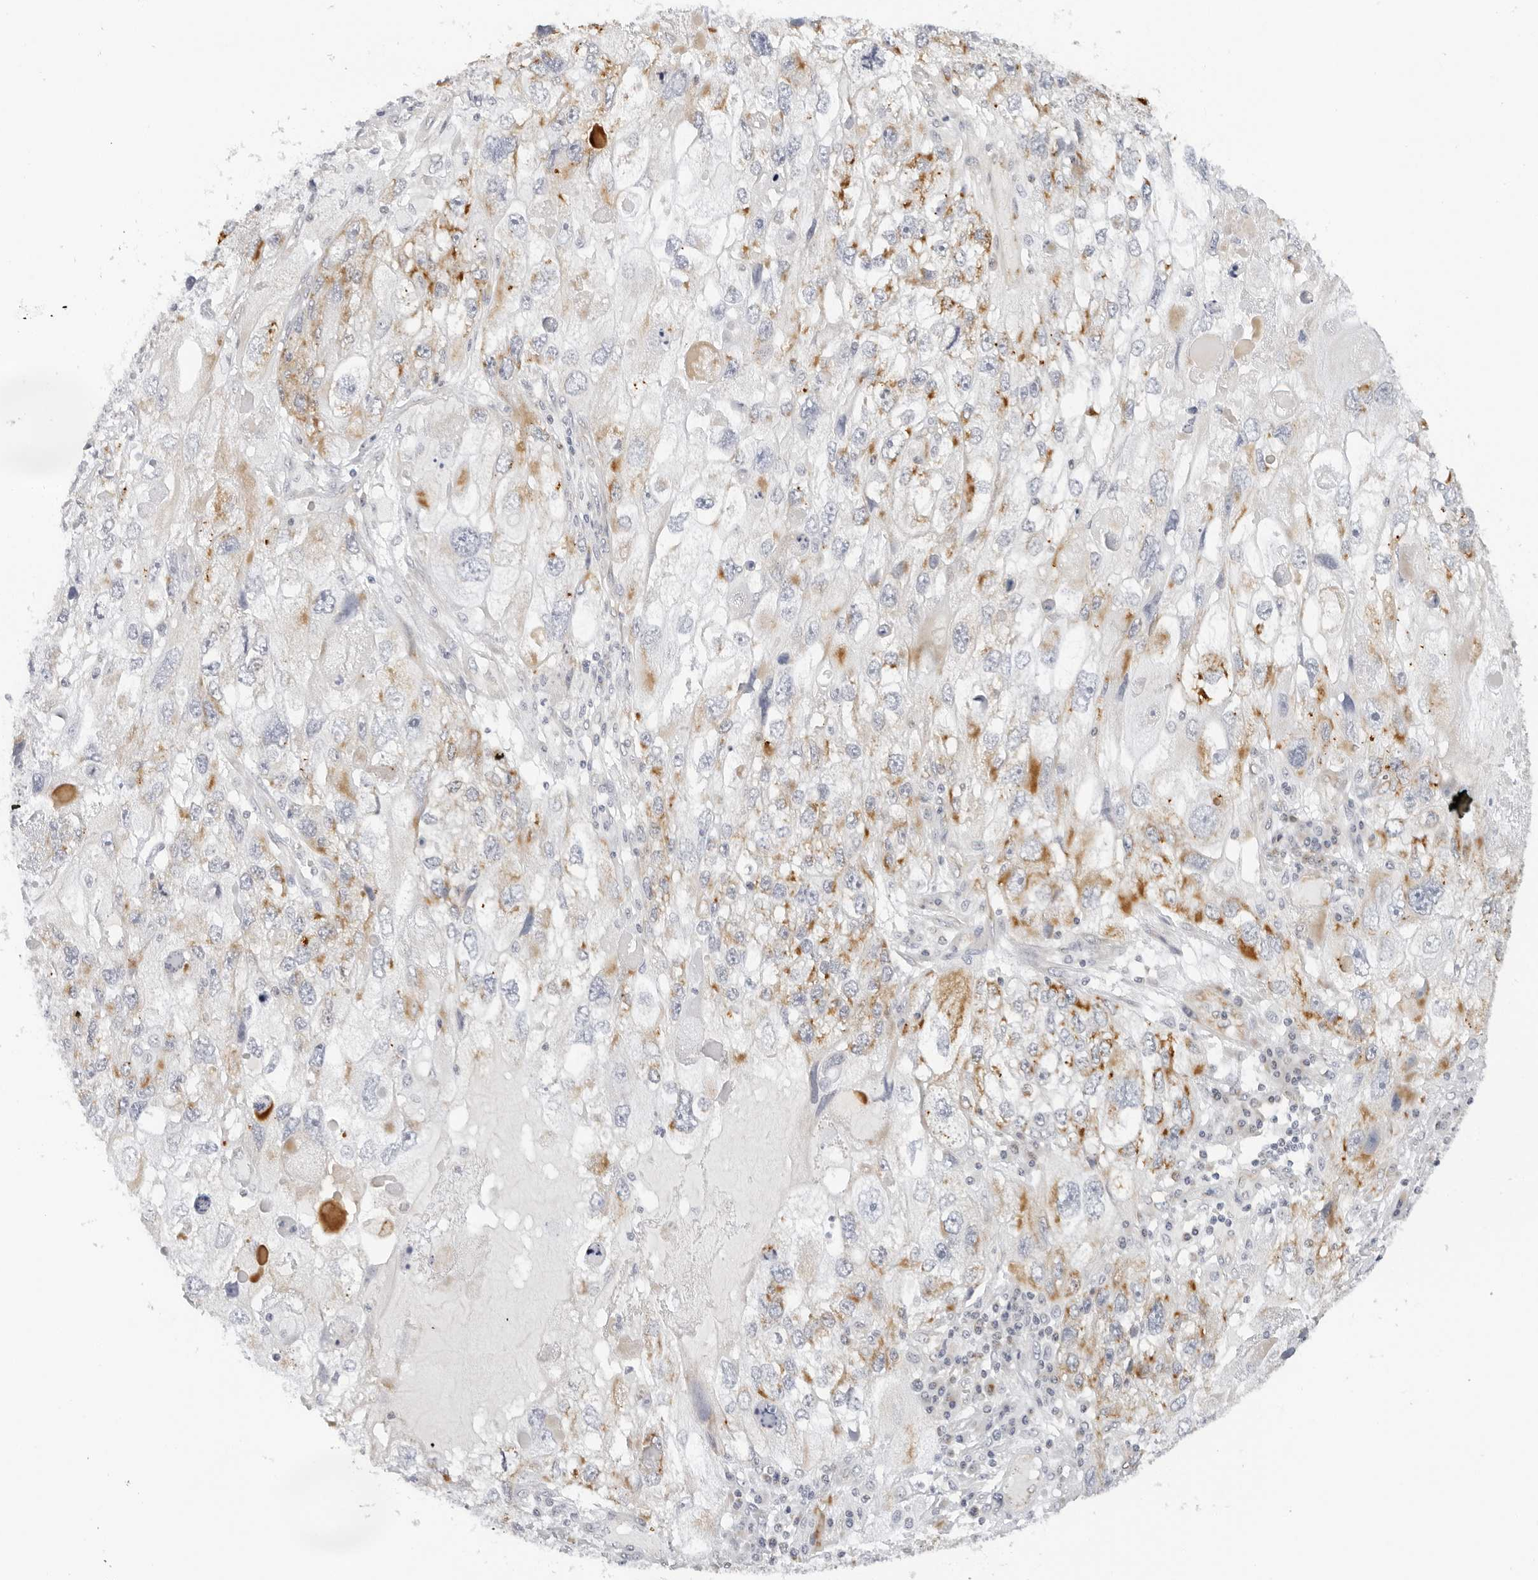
{"staining": {"intensity": "weak", "quantity": "<25%", "location": "cytoplasmic/membranous"}, "tissue": "endometrial cancer", "cell_type": "Tumor cells", "image_type": "cancer", "snomed": [{"axis": "morphology", "description": "Adenocarcinoma, NOS"}, {"axis": "topography", "description": "Endometrium"}], "caption": "High magnification brightfield microscopy of endometrial cancer (adenocarcinoma) stained with DAB (3,3'-diaminobenzidine) (brown) and counterstained with hematoxylin (blue): tumor cells show no significant staining. (DAB immunohistochemistry with hematoxylin counter stain).", "gene": "RC3H1", "patient": {"sex": "female", "age": 49}}